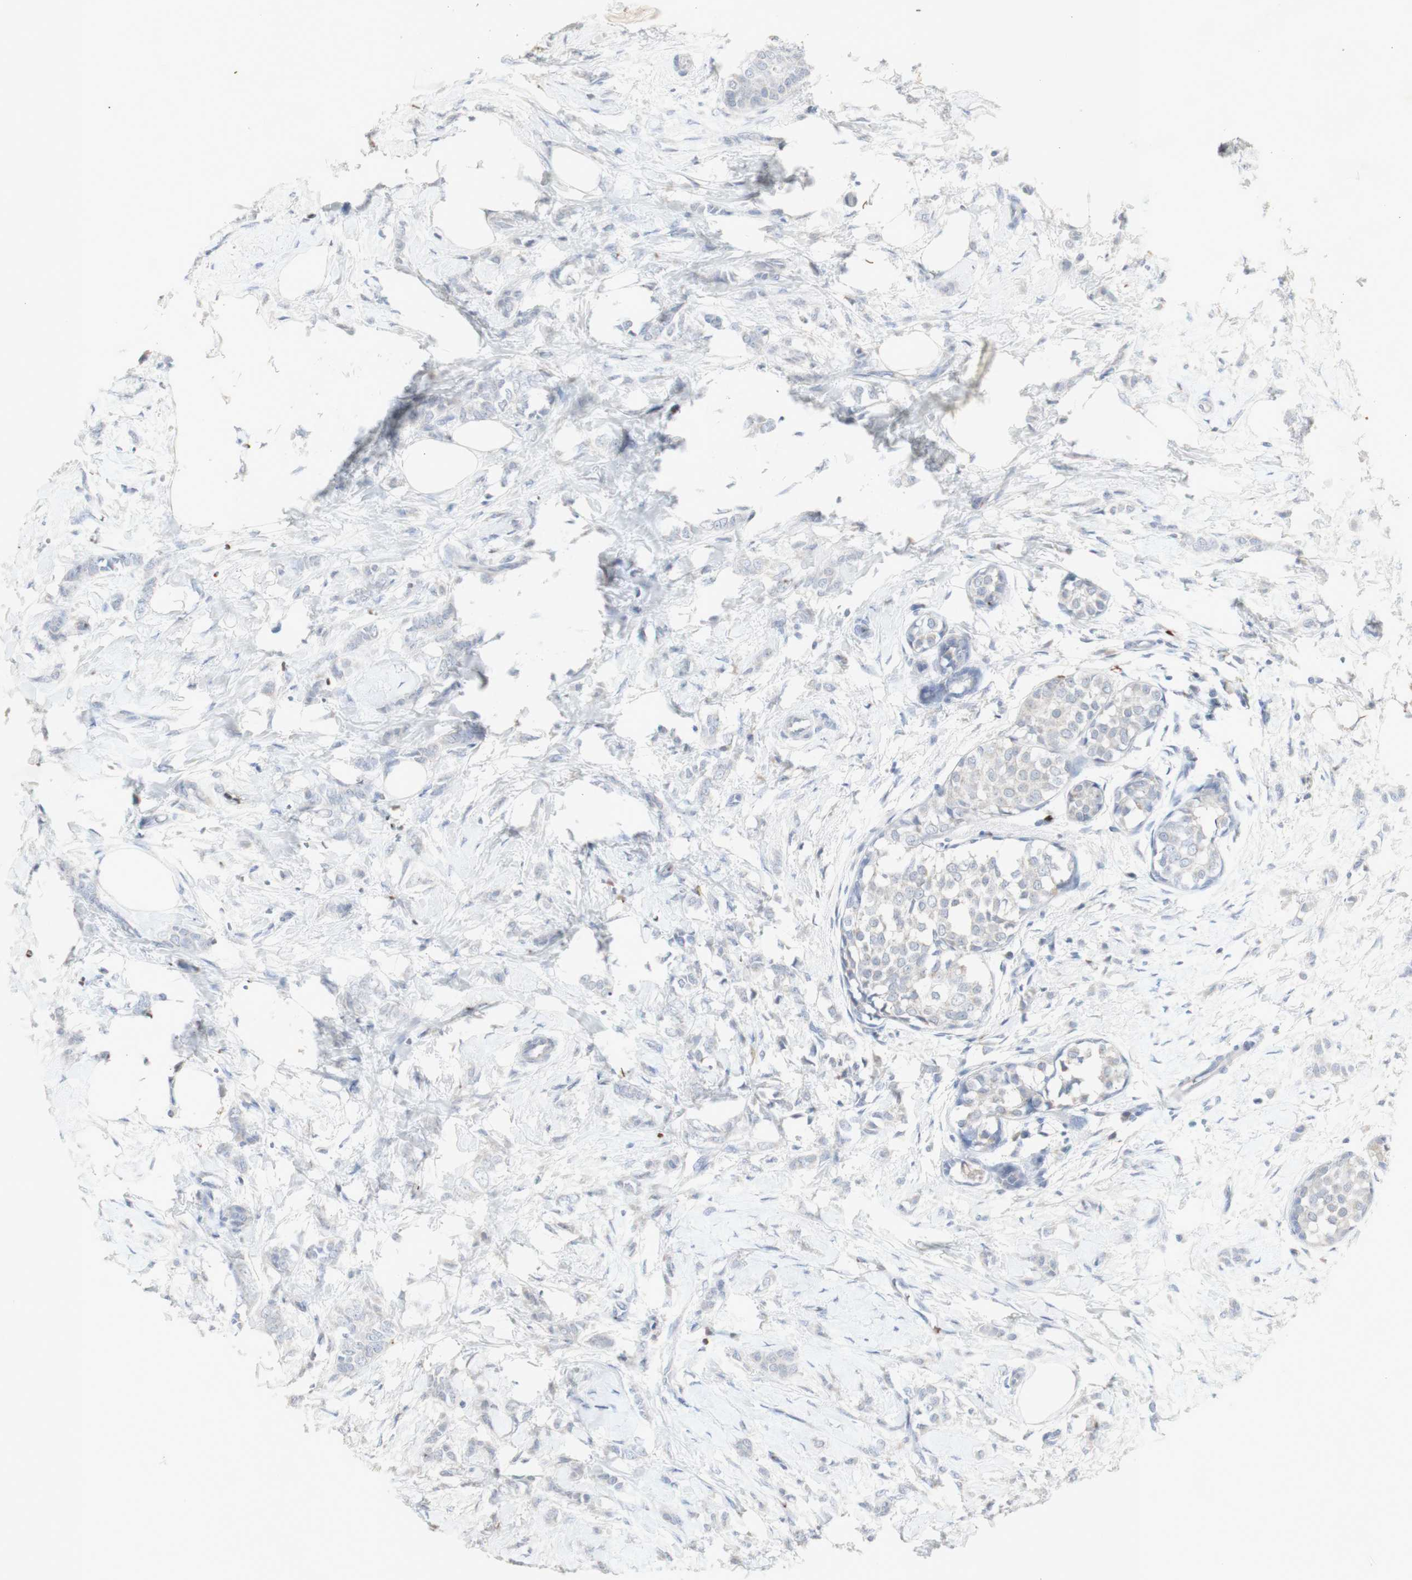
{"staining": {"intensity": "negative", "quantity": "none", "location": "none"}, "tissue": "breast cancer", "cell_type": "Tumor cells", "image_type": "cancer", "snomed": [{"axis": "morphology", "description": "Lobular carcinoma, in situ"}, {"axis": "morphology", "description": "Lobular carcinoma"}, {"axis": "topography", "description": "Breast"}], "caption": "Immunohistochemistry (IHC) image of neoplastic tissue: breast lobular carcinoma stained with DAB demonstrates no significant protein staining in tumor cells.", "gene": "INS", "patient": {"sex": "female", "age": 41}}